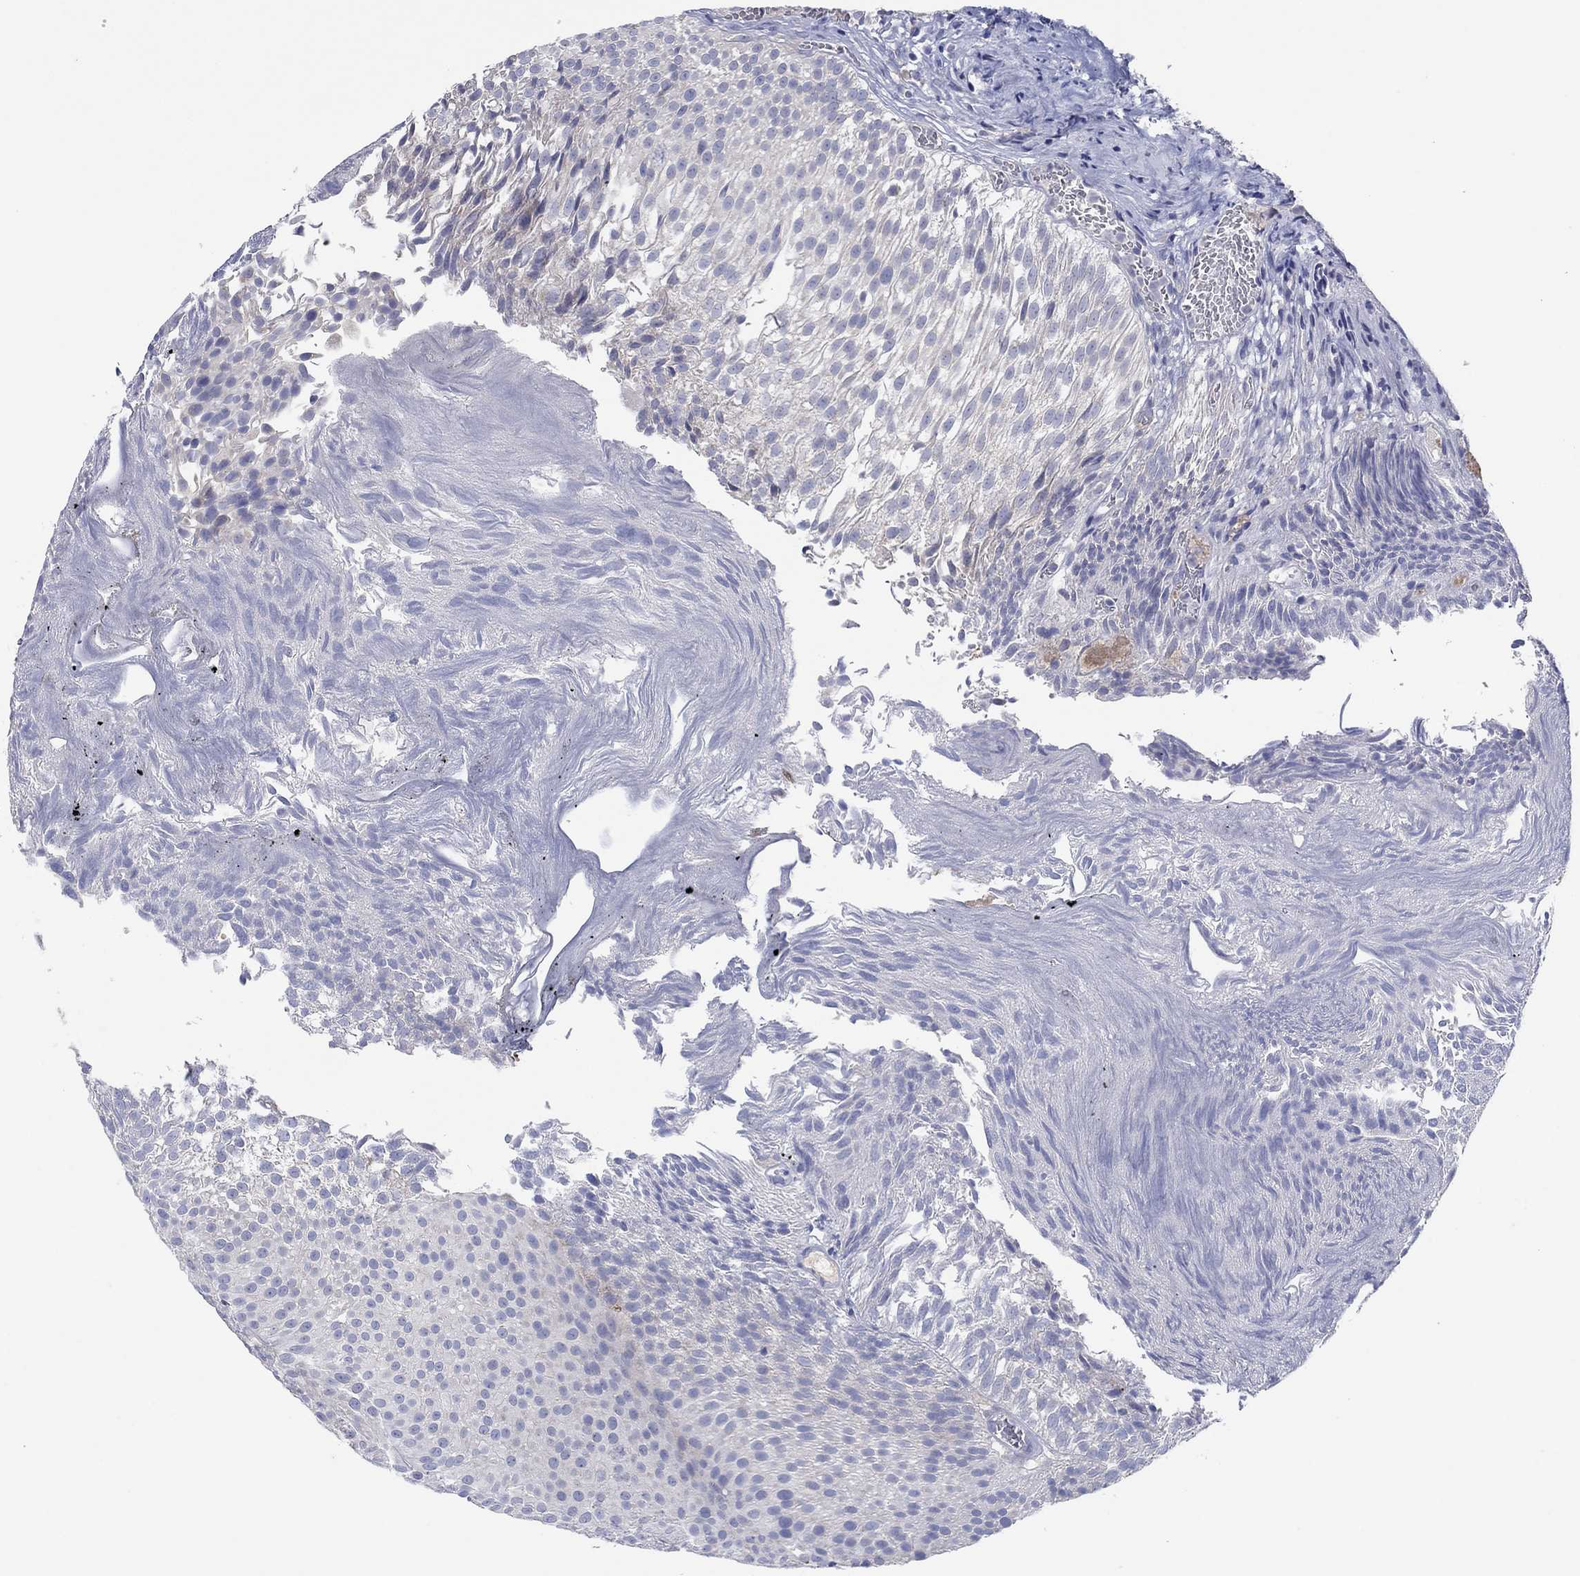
{"staining": {"intensity": "negative", "quantity": "none", "location": "none"}, "tissue": "urothelial cancer", "cell_type": "Tumor cells", "image_type": "cancer", "snomed": [{"axis": "morphology", "description": "Urothelial carcinoma, Low grade"}, {"axis": "topography", "description": "Urinary bladder"}], "caption": "Tumor cells show no significant protein staining in urothelial cancer.", "gene": "PLCL2", "patient": {"sex": "male", "age": 65}}